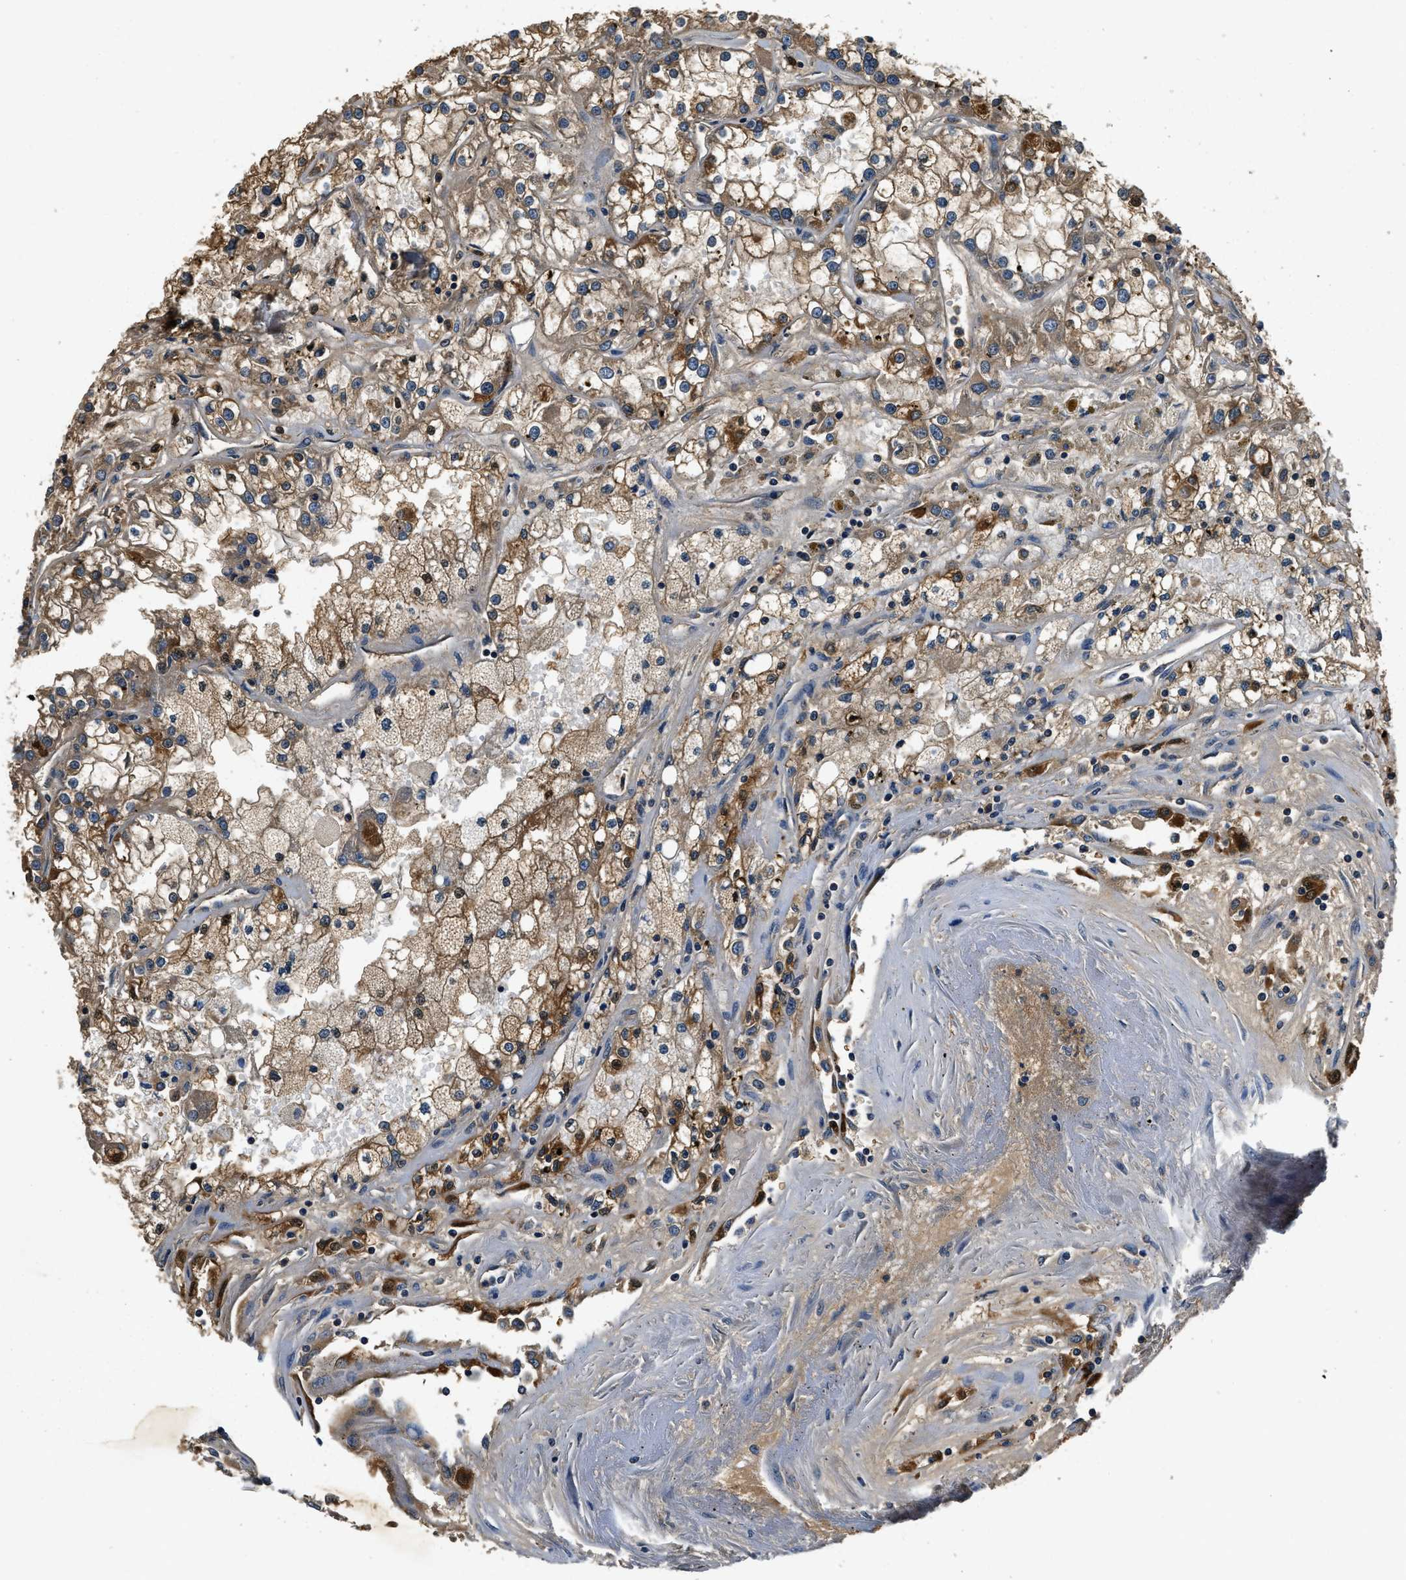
{"staining": {"intensity": "strong", "quantity": ">75%", "location": "cytoplasmic/membranous"}, "tissue": "renal cancer", "cell_type": "Tumor cells", "image_type": "cancer", "snomed": [{"axis": "morphology", "description": "Adenocarcinoma, NOS"}, {"axis": "topography", "description": "Kidney"}], "caption": "DAB (3,3'-diaminobenzidine) immunohistochemical staining of human renal cancer demonstrates strong cytoplasmic/membranous protein expression in approximately >75% of tumor cells. (IHC, brightfield microscopy, high magnification).", "gene": "RESF1", "patient": {"sex": "female", "age": 52}}